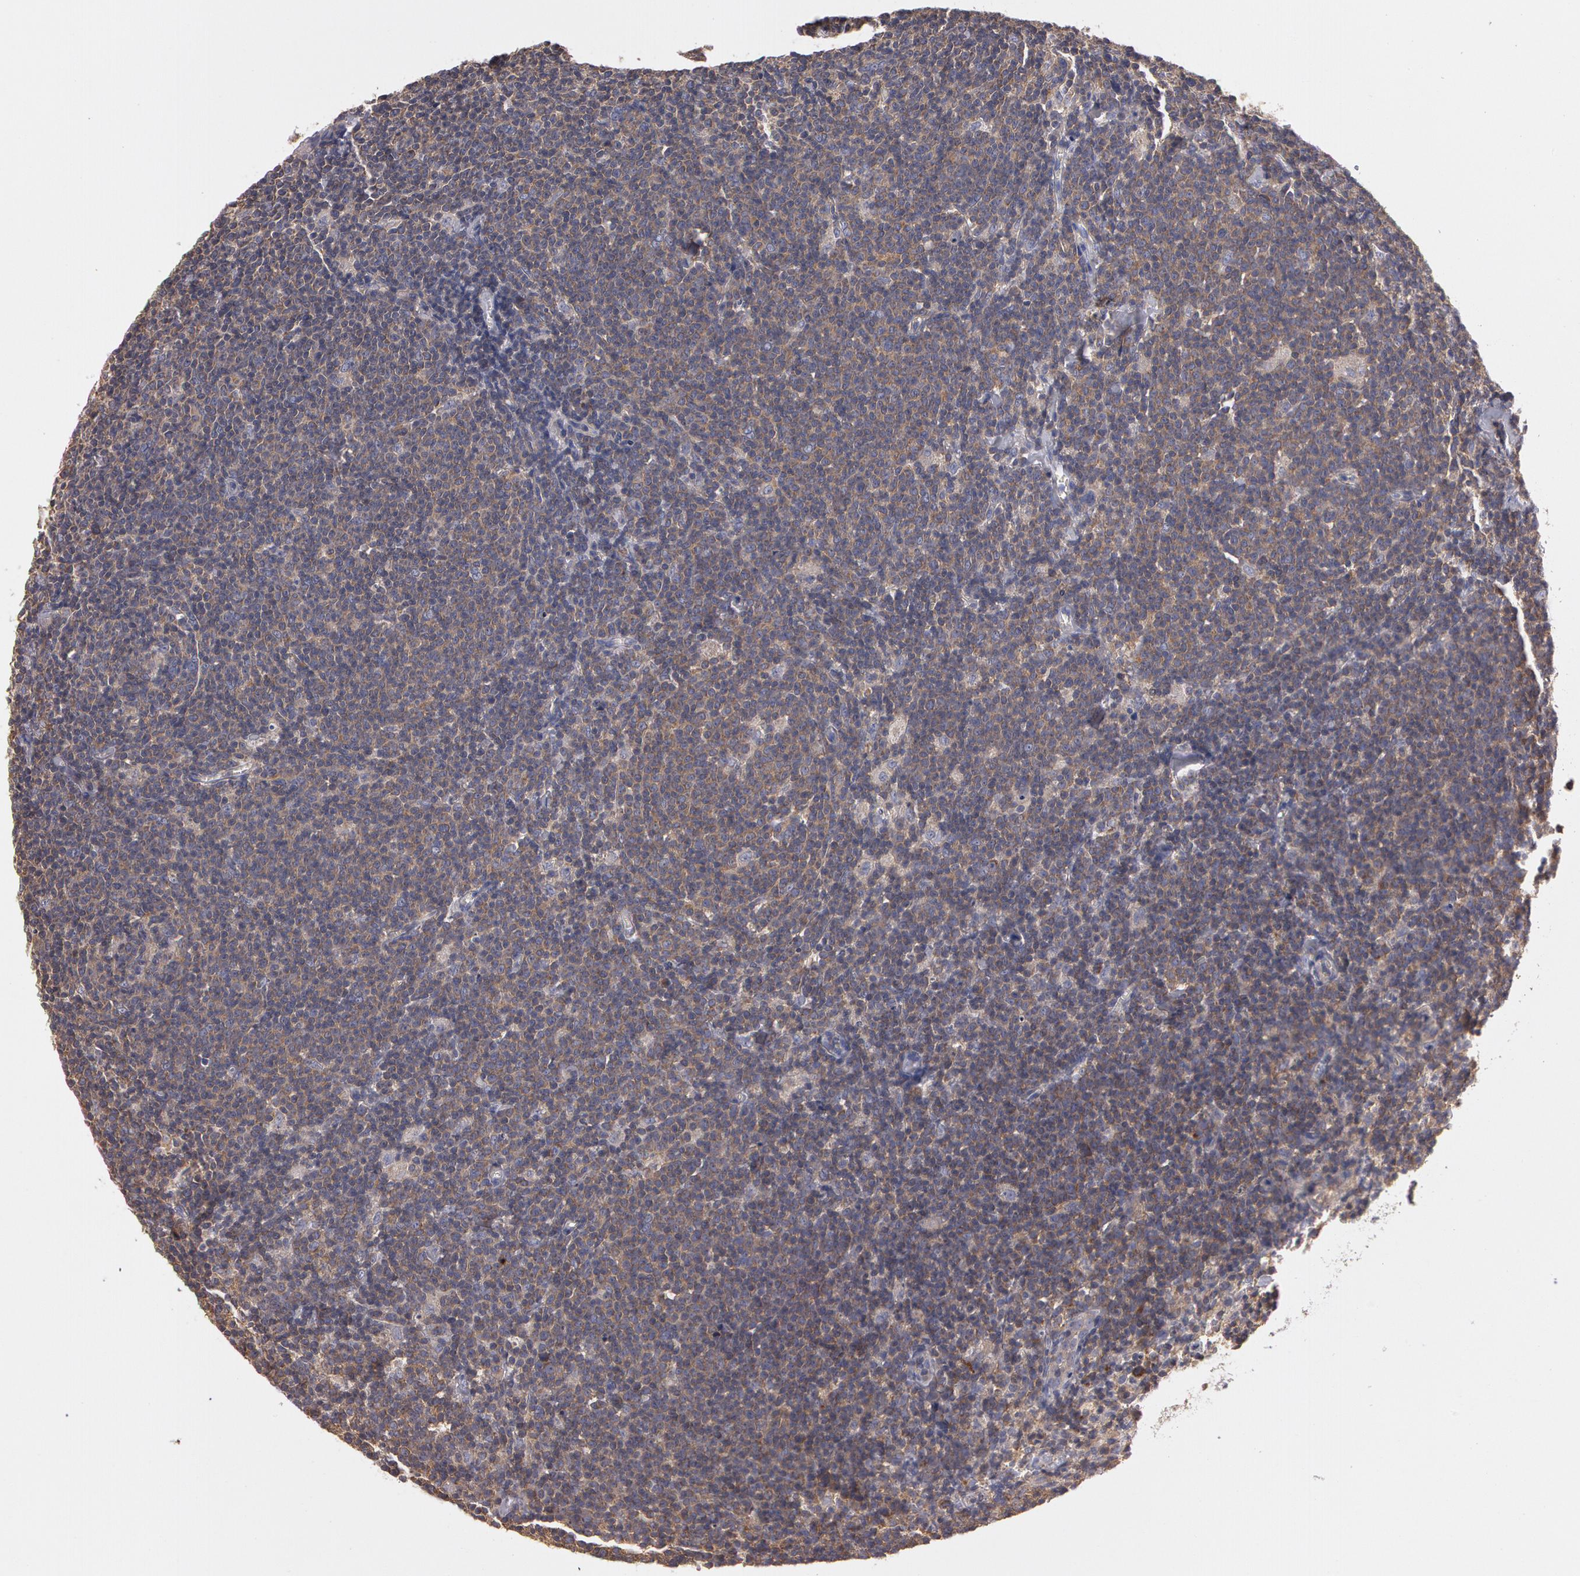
{"staining": {"intensity": "weak", "quantity": "25%-75%", "location": "cytoplasmic/membranous"}, "tissue": "lymphoma", "cell_type": "Tumor cells", "image_type": "cancer", "snomed": [{"axis": "morphology", "description": "Malignant lymphoma, non-Hodgkin's type, Low grade"}, {"axis": "topography", "description": "Lymph node"}], "caption": "Approximately 25%-75% of tumor cells in low-grade malignant lymphoma, non-Hodgkin's type display weak cytoplasmic/membranous protein expression as visualized by brown immunohistochemical staining.", "gene": "NEK9", "patient": {"sex": "male", "age": 65}}